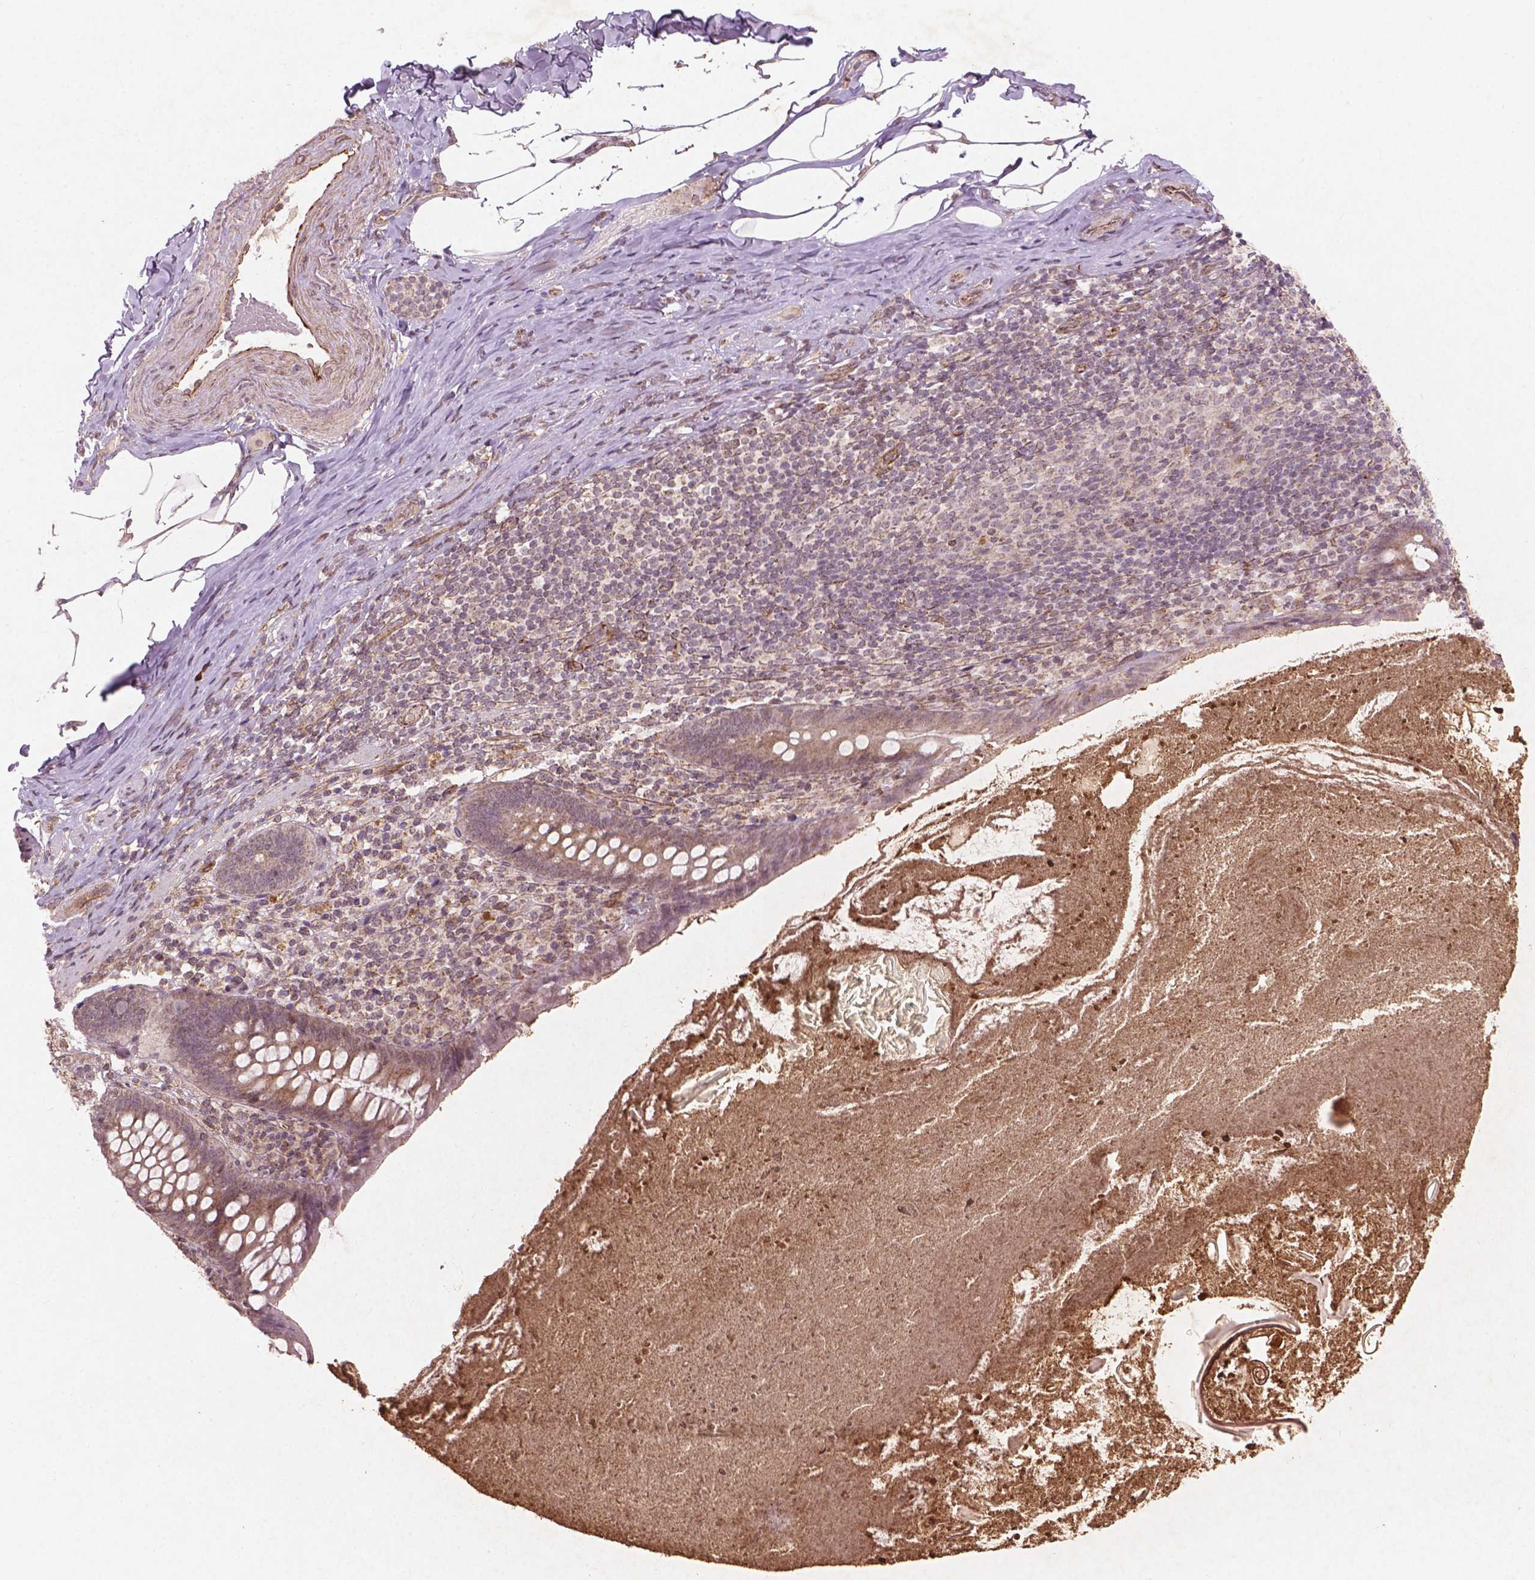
{"staining": {"intensity": "negative", "quantity": "none", "location": "none"}, "tissue": "appendix", "cell_type": "Glandular cells", "image_type": "normal", "snomed": [{"axis": "morphology", "description": "Normal tissue, NOS"}, {"axis": "topography", "description": "Appendix"}], "caption": "DAB (3,3'-diaminobenzidine) immunohistochemical staining of benign appendix displays no significant staining in glandular cells.", "gene": "SMAD2", "patient": {"sex": "male", "age": 47}}